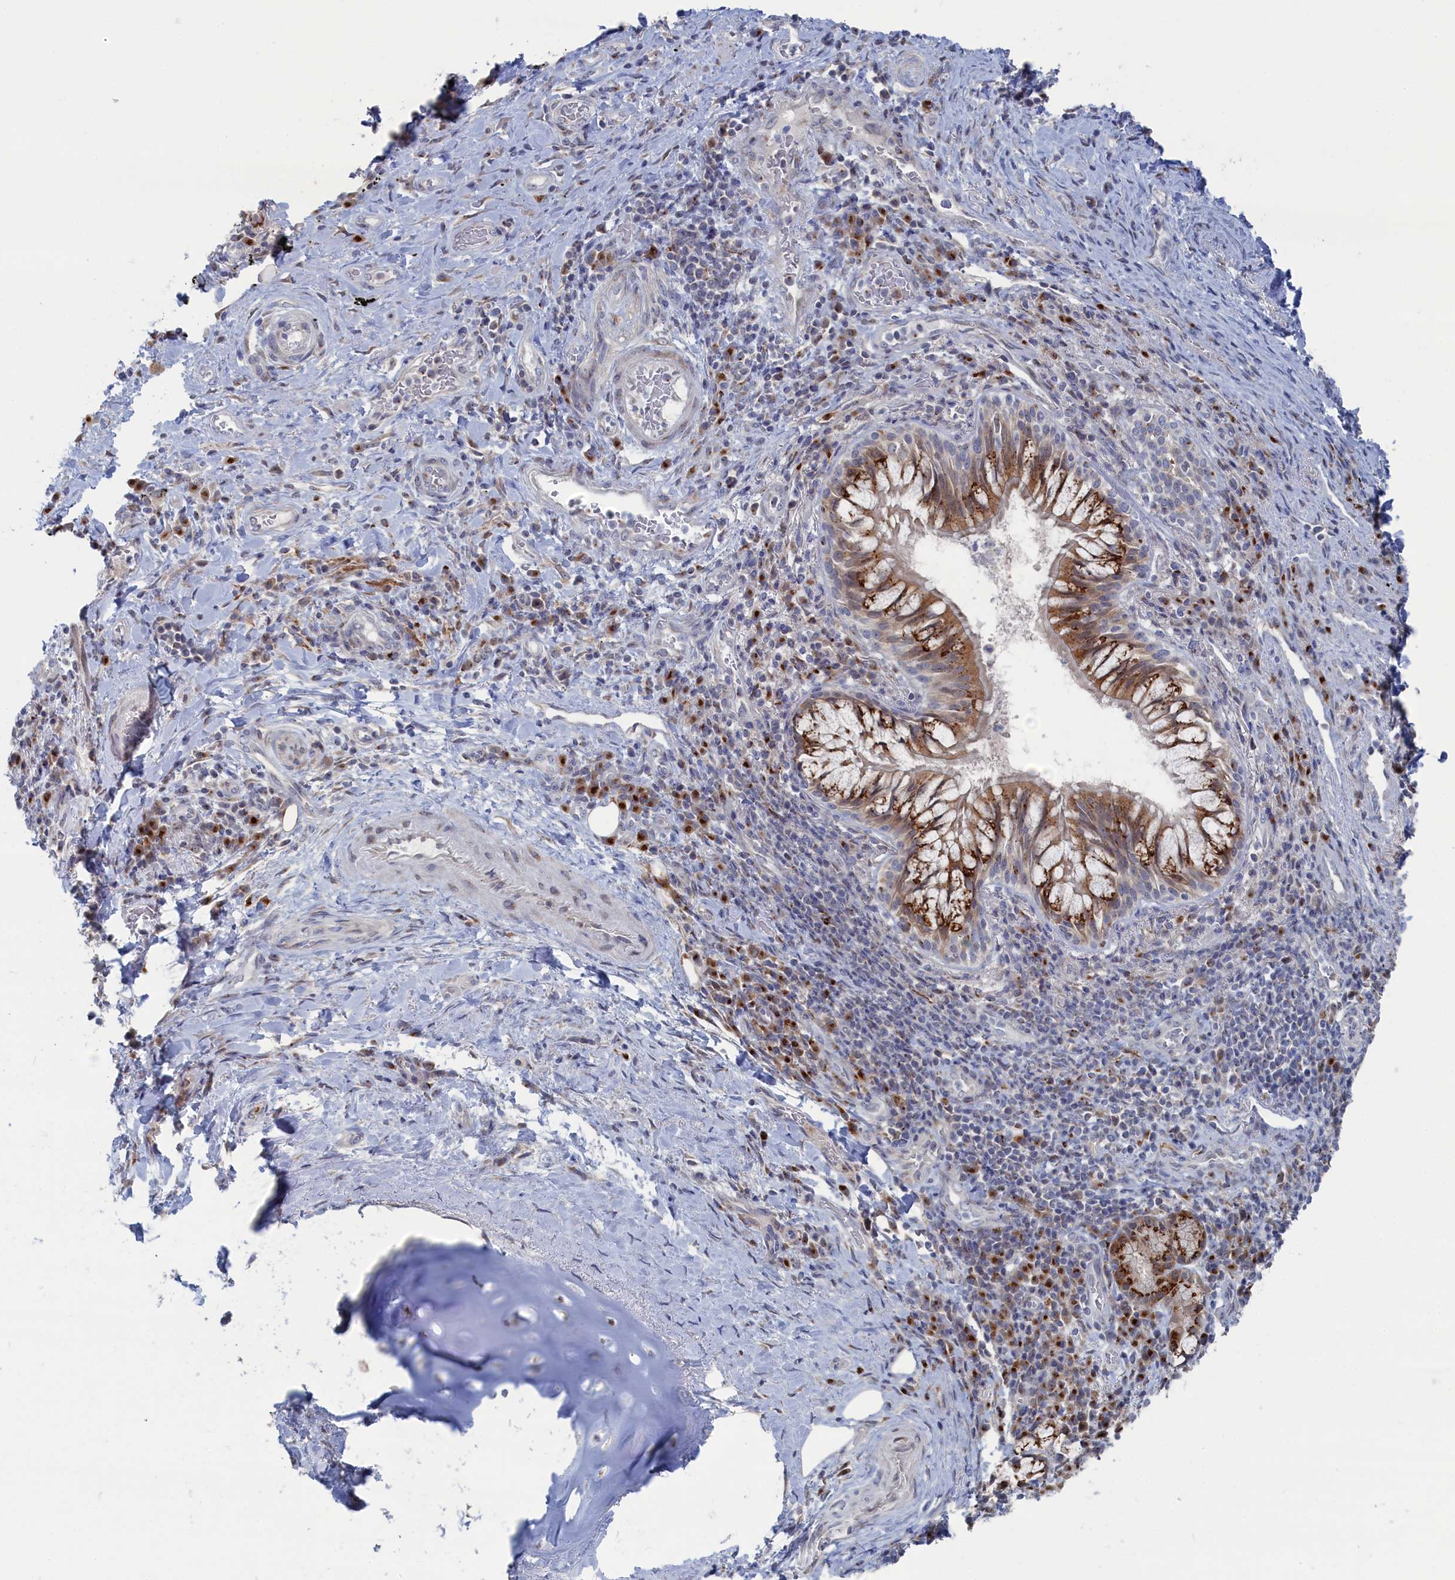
{"staining": {"intensity": "moderate", "quantity": "25%-75%", "location": "cytoplasmic/membranous"}, "tissue": "adipose tissue", "cell_type": "Adipocytes", "image_type": "normal", "snomed": [{"axis": "morphology", "description": "Normal tissue, NOS"}, {"axis": "morphology", "description": "Squamous cell carcinoma, NOS"}, {"axis": "topography", "description": "Bronchus"}, {"axis": "topography", "description": "Lung"}], "caption": "Normal adipose tissue was stained to show a protein in brown. There is medium levels of moderate cytoplasmic/membranous positivity in about 25%-75% of adipocytes.", "gene": "IRX1", "patient": {"sex": "male", "age": 64}}